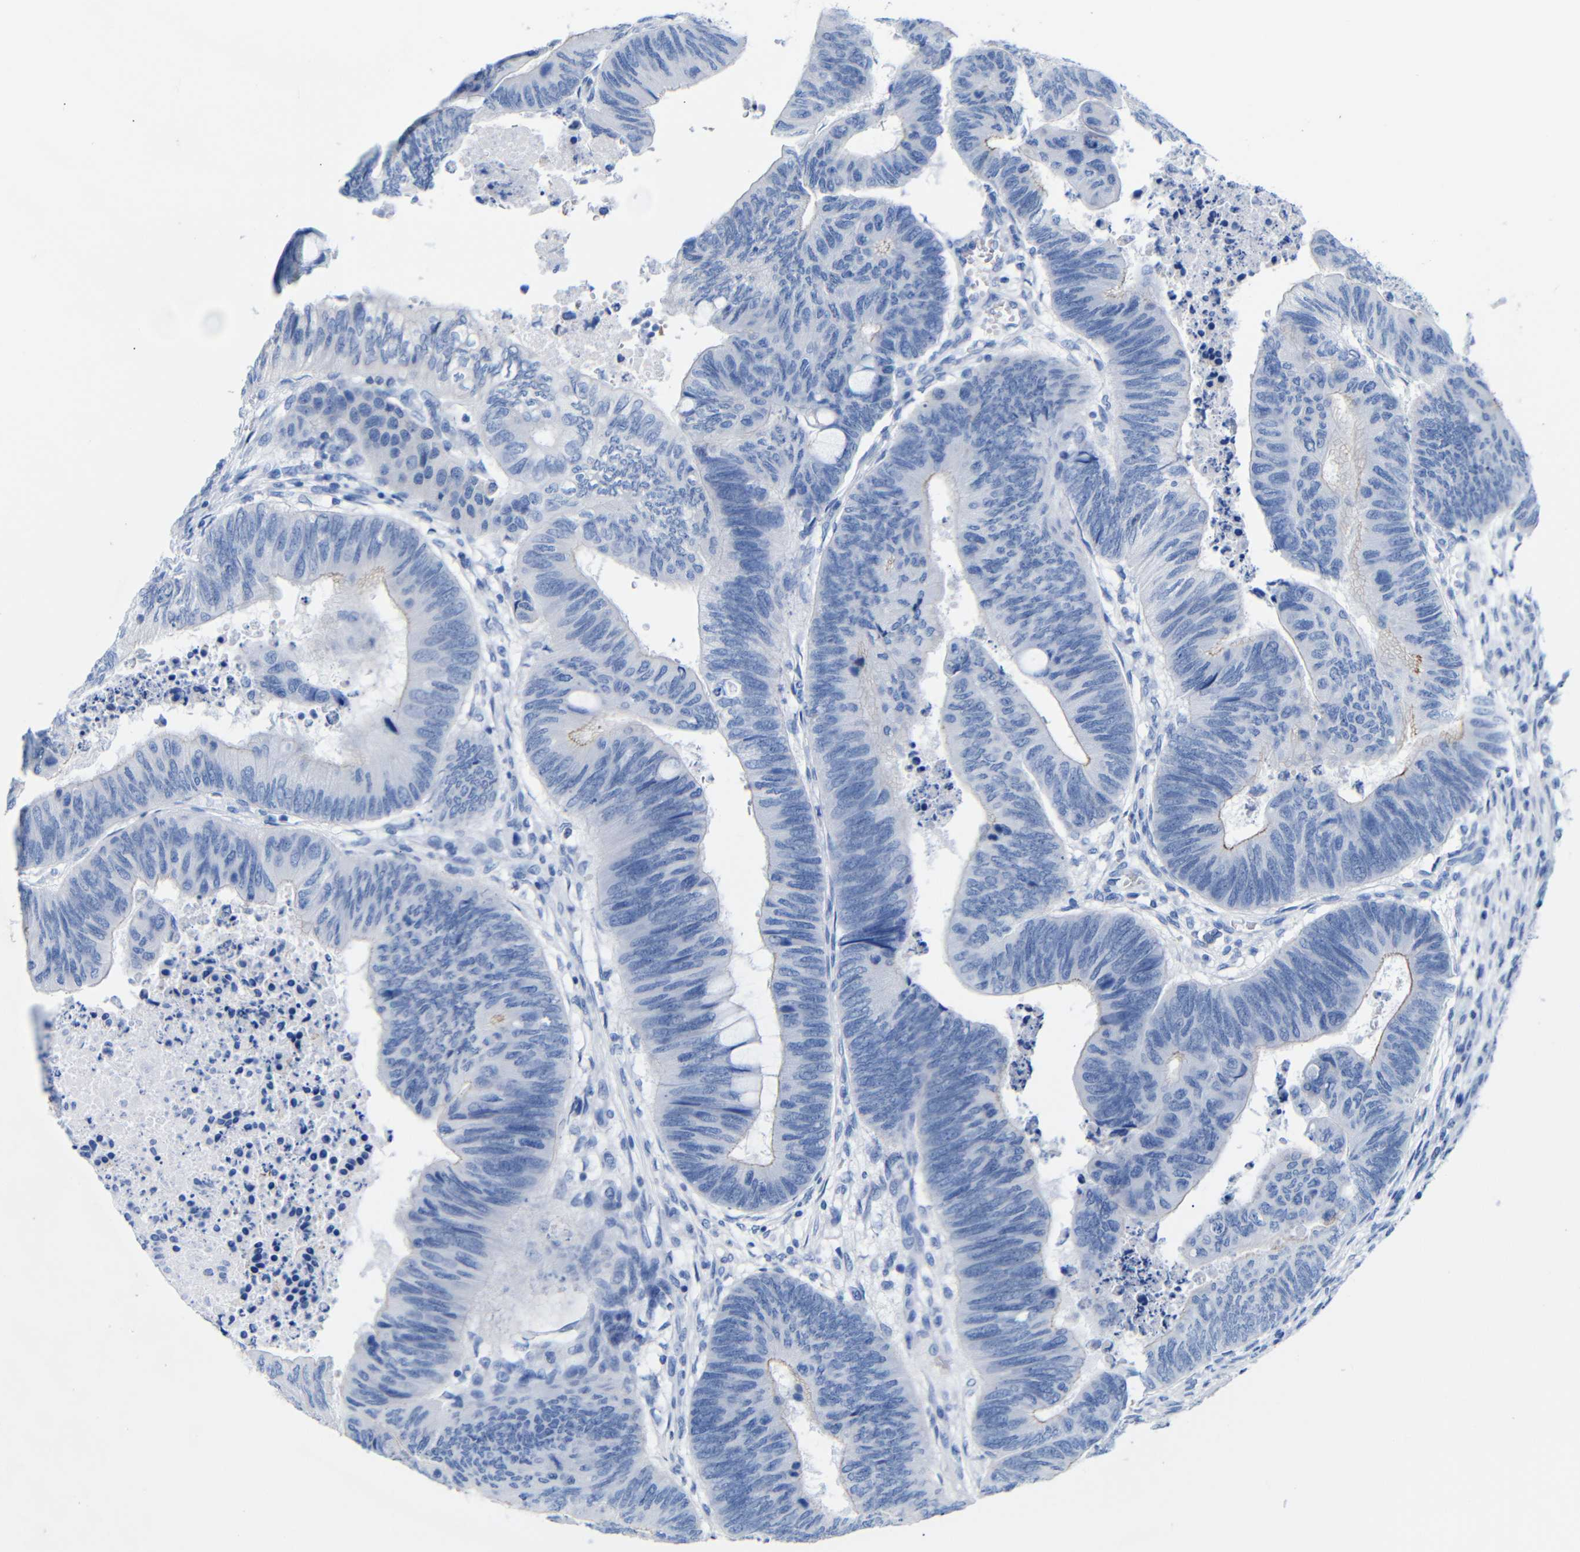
{"staining": {"intensity": "negative", "quantity": "none", "location": "none"}, "tissue": "colorectal cancer", "cell_type": "Tumor cells", "image_type": "cancer", "snomed": [{"axis": "morphology", "description": "Normal tissue, NOS"}, {"axis": "morphology", "description": "Adenocarcinoma, NOS"}, {"axis": "topography", "description": "Rectum"}, {"axis": "topography", "description": "Peripheral nerve tissue"}], "caption": "Protein analysis of adenocarcinoma (colorectal) shows no significant positivity in tumor cells. The staining is performed using DAB (3,3'-diaminobenzidine) brown chromogen with nuclei counter-stained in using hematoxylin.", "gene": "CGNL1", "patient": {"sex": "male", "age": 92}}